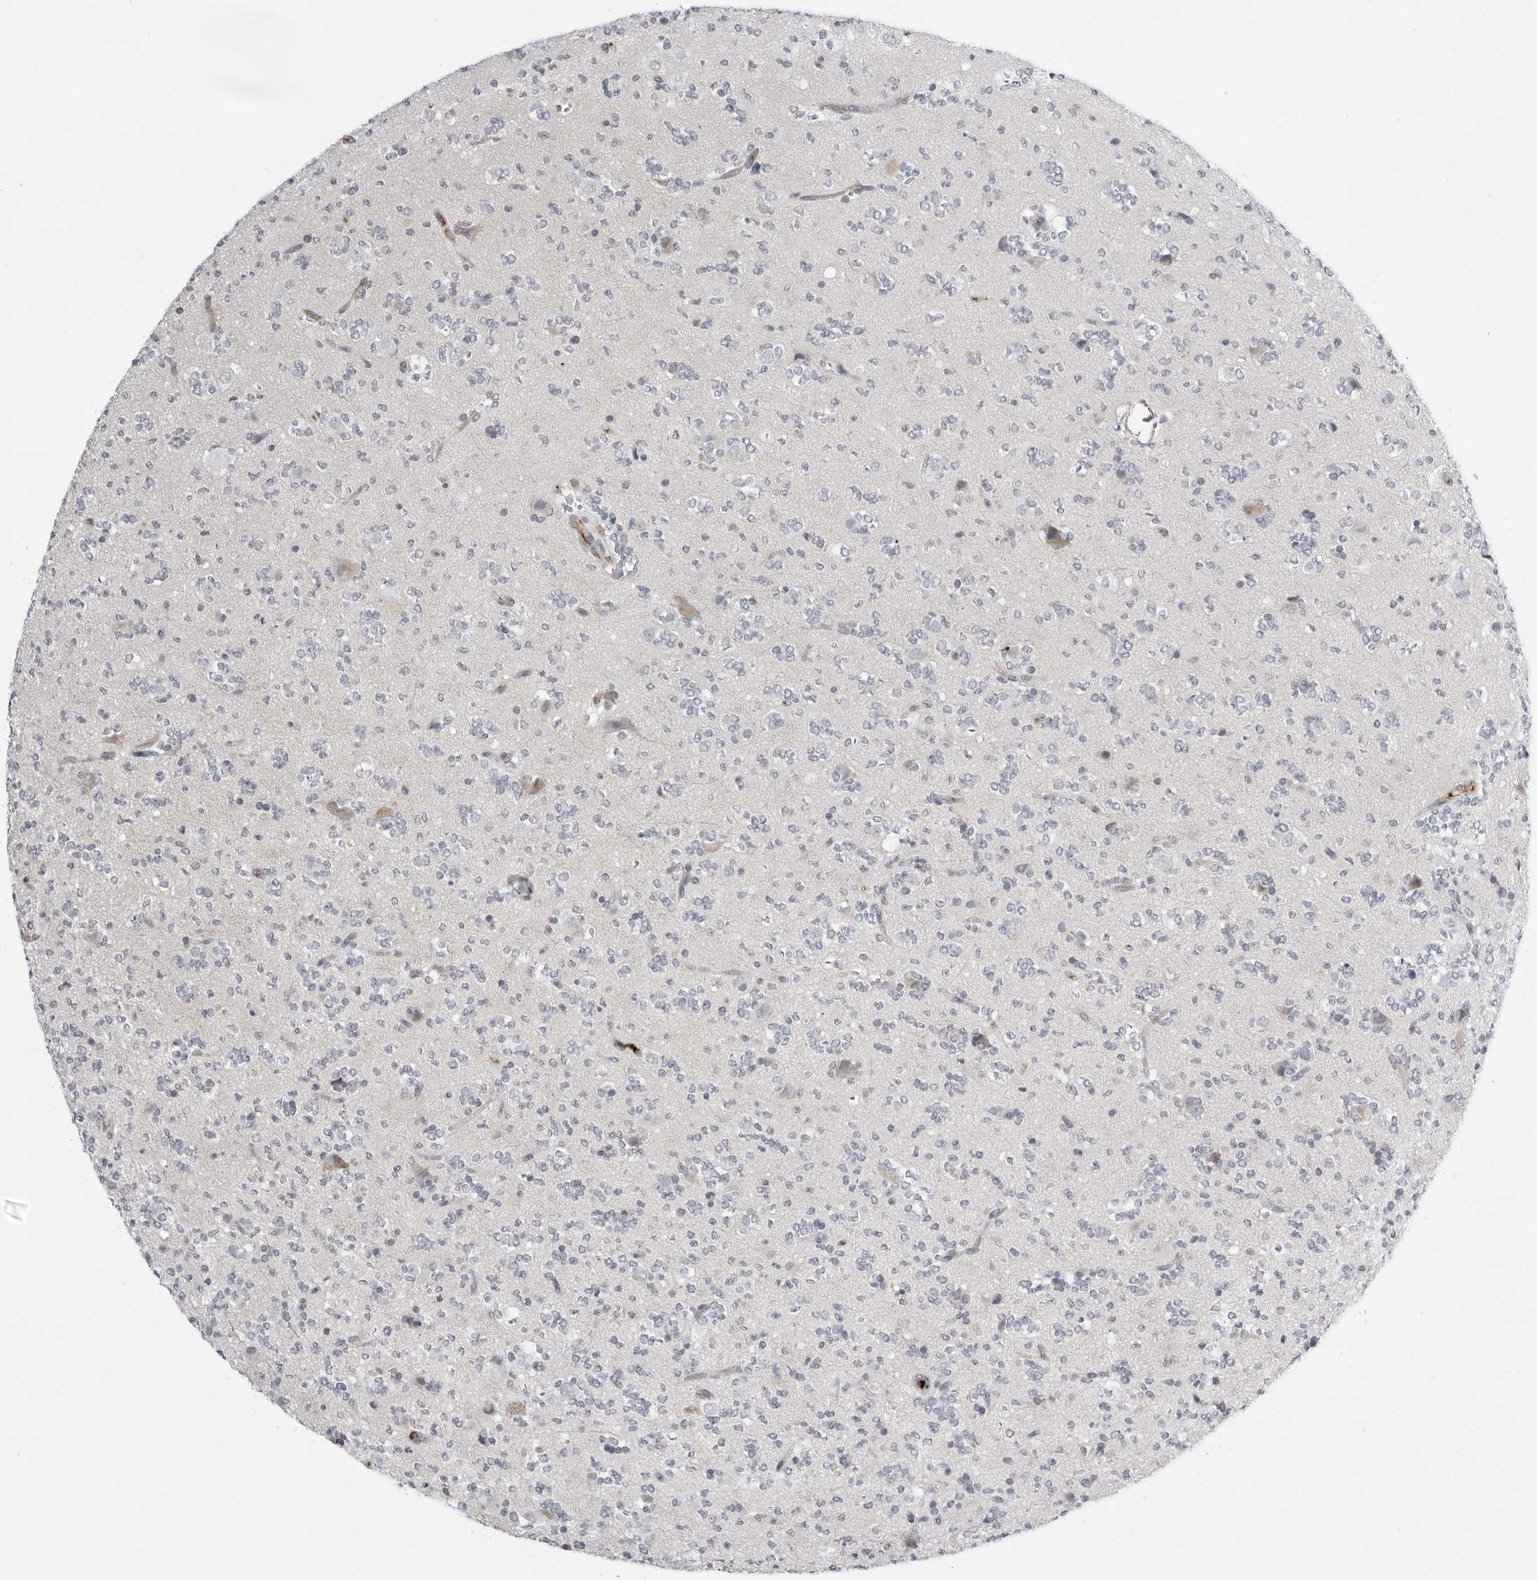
{"staining": {"intensity": "negative", "quantity": "none", "location": "none"}, "tissue": "glioma", "cell_type": "Tumor cells", "image_type": "cancer", "snomed": [{"axis": "morphology", "description": "Glioma, malignant, High grade"}, {"axis": "topography", "description": "Brain"}], "caption": "Glioma was stained to show a protein in brown. There is no significant expression in tumor cells. (Immunohistochemistry (ihc), brightfield microscopy, high magnification).", "gene": "SERPINF2", "patient": {"sex": "female", "age": 62}}